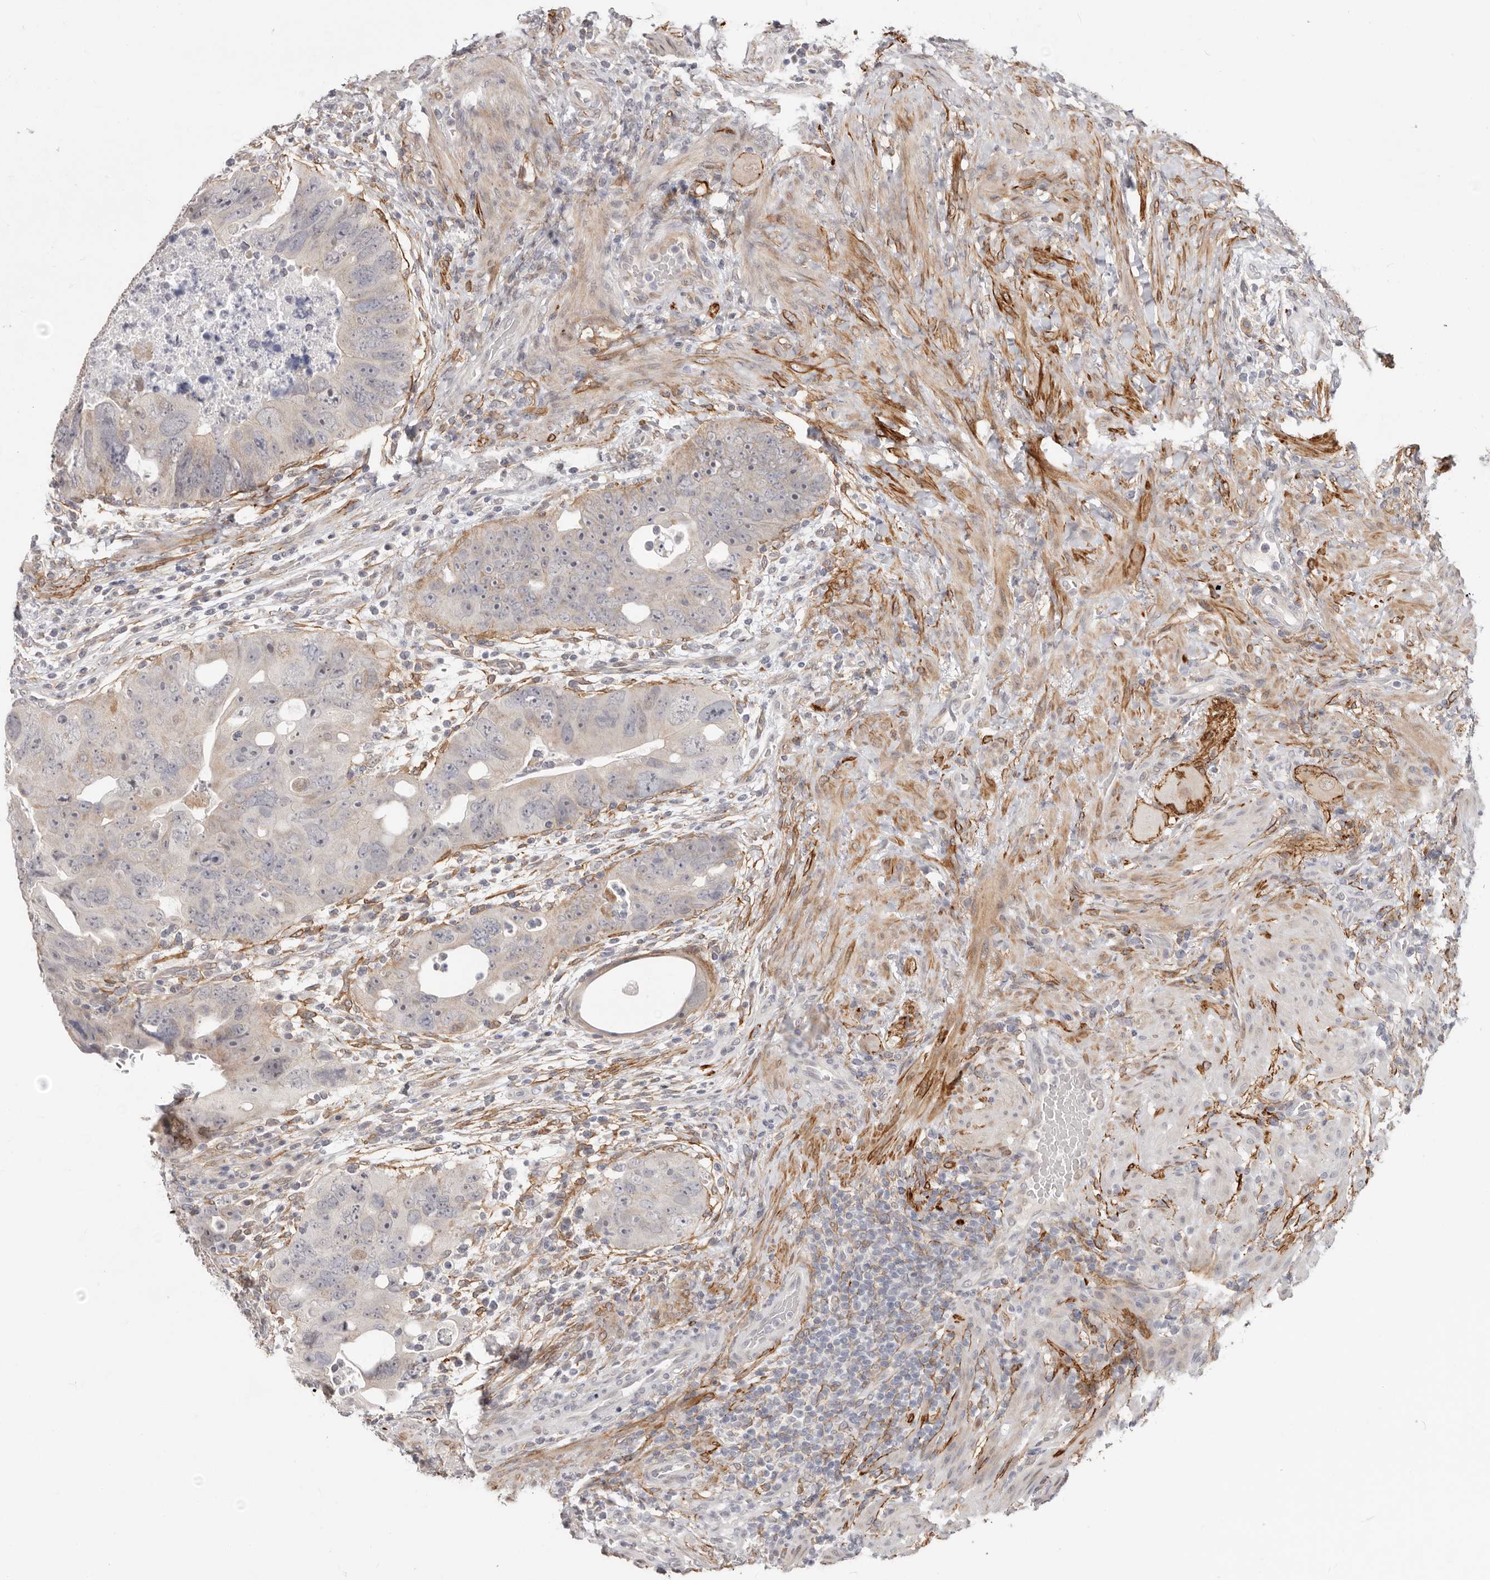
{"staining": {"intensity": "weak", "quantity": "<25%", "location": "cytoplasmic/membranous"}, "tissue": "colorectal cancer", "cell_type": "Tumor cells", "image_type": "cancer", "snomed": [{"axis": "morphology", "description": "Adenocarcinoma, NOS"}, {"axis": "topography", "description": "Rectum"}], "caption": "Tumor cells show no significant positivity in adenocarcinoma (colorectal).", "gene": "SZT2", "patient": {"sex": "male", "age": 59}}